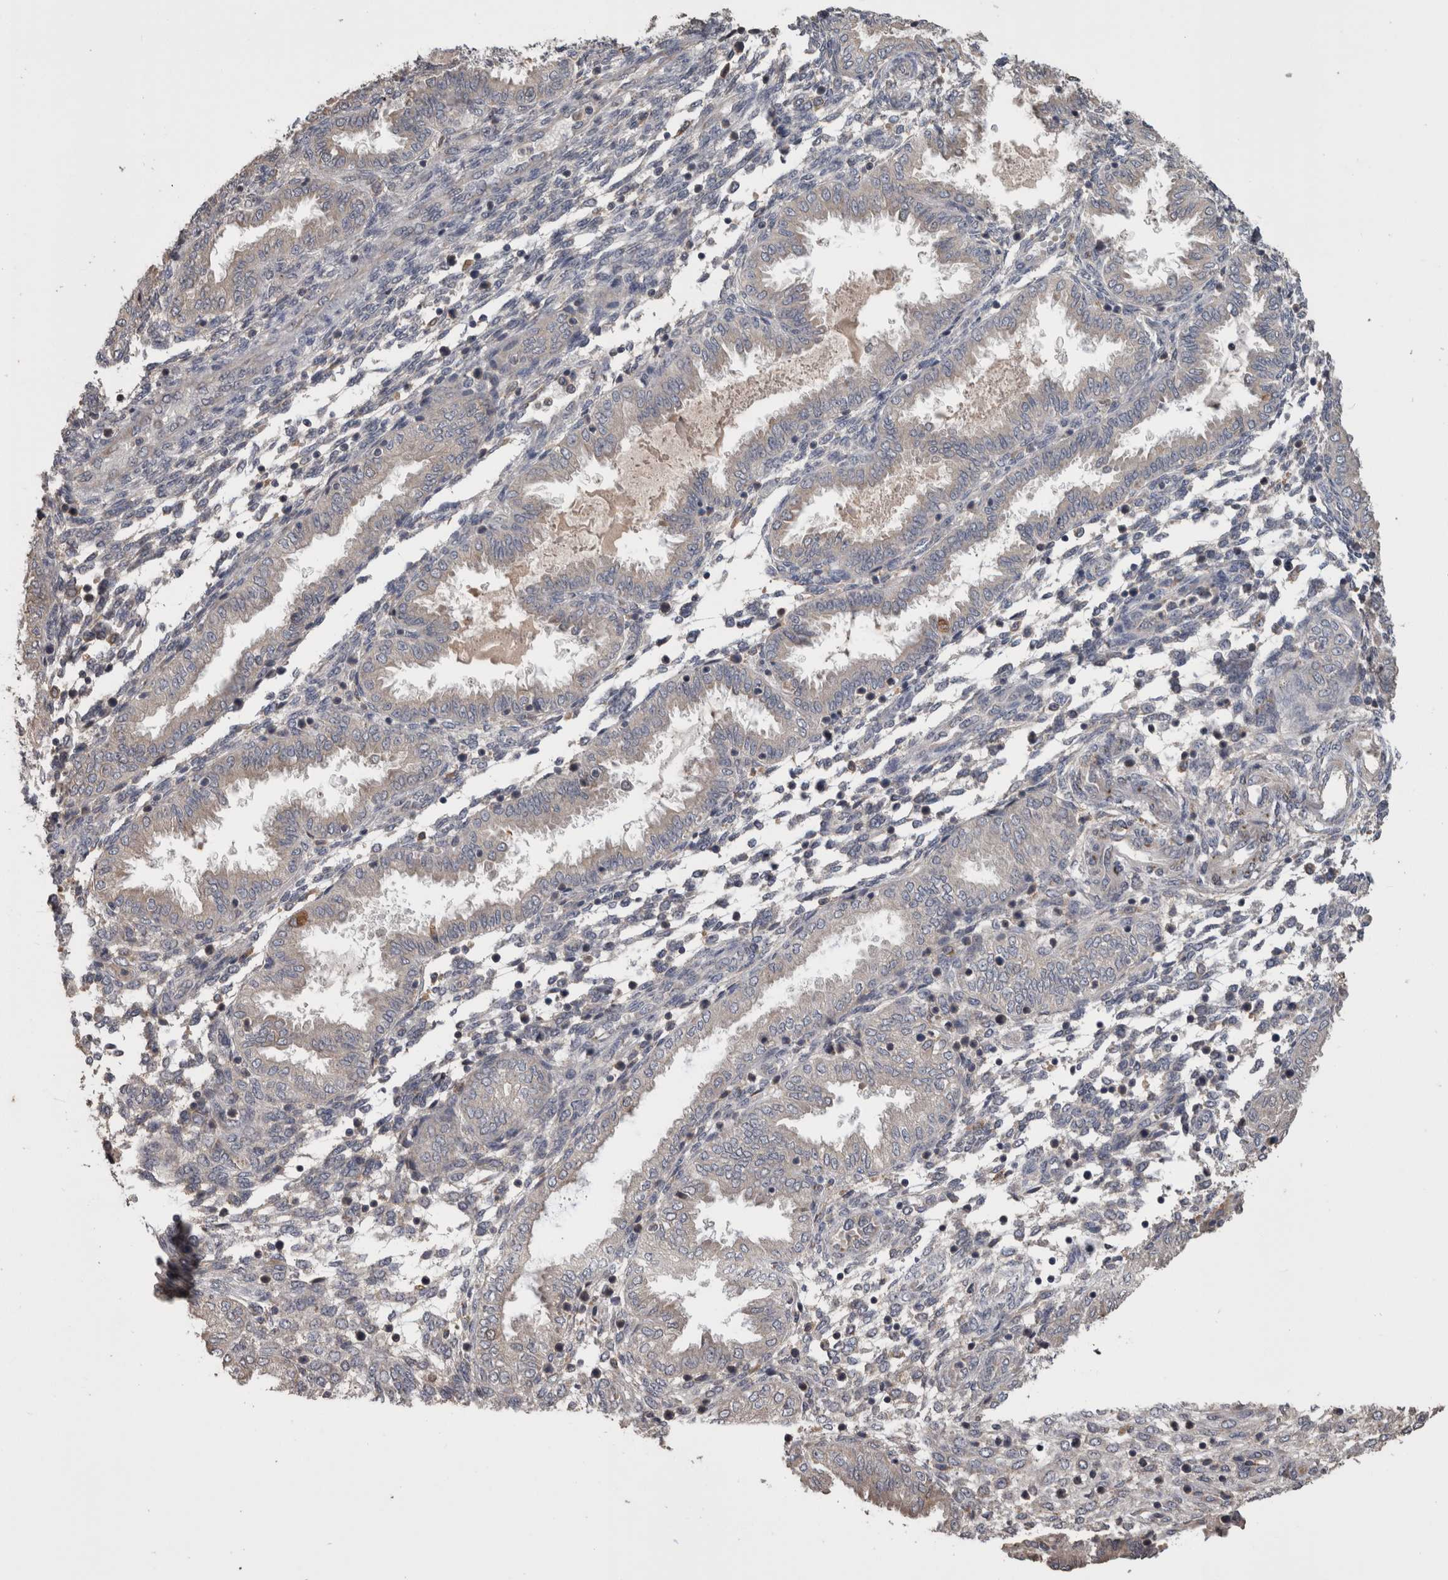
{"staining": {"intensity": "negative", "quantity": "none", "location": "none"}, "tissue": "endometrium", "cell_type": "Cells in endometrial stroma", "image_type": "normal", "snomed": [{"axis": "morphology", "description": "Normal tissue, NOS"}, {"axis": "topography", "description": "Endometrium"}], "caption": "Cells in endometrial stroma are negative for protein expression in normal human endometrium. Brightfield microscopy of IHC stained with DAB (3,3'-diaminobenzidine) (brown) and hematoxylin (blue), captured at high magnification.", "gene": "ANXA13", "patient": {"sex": "female", "age": 33}}